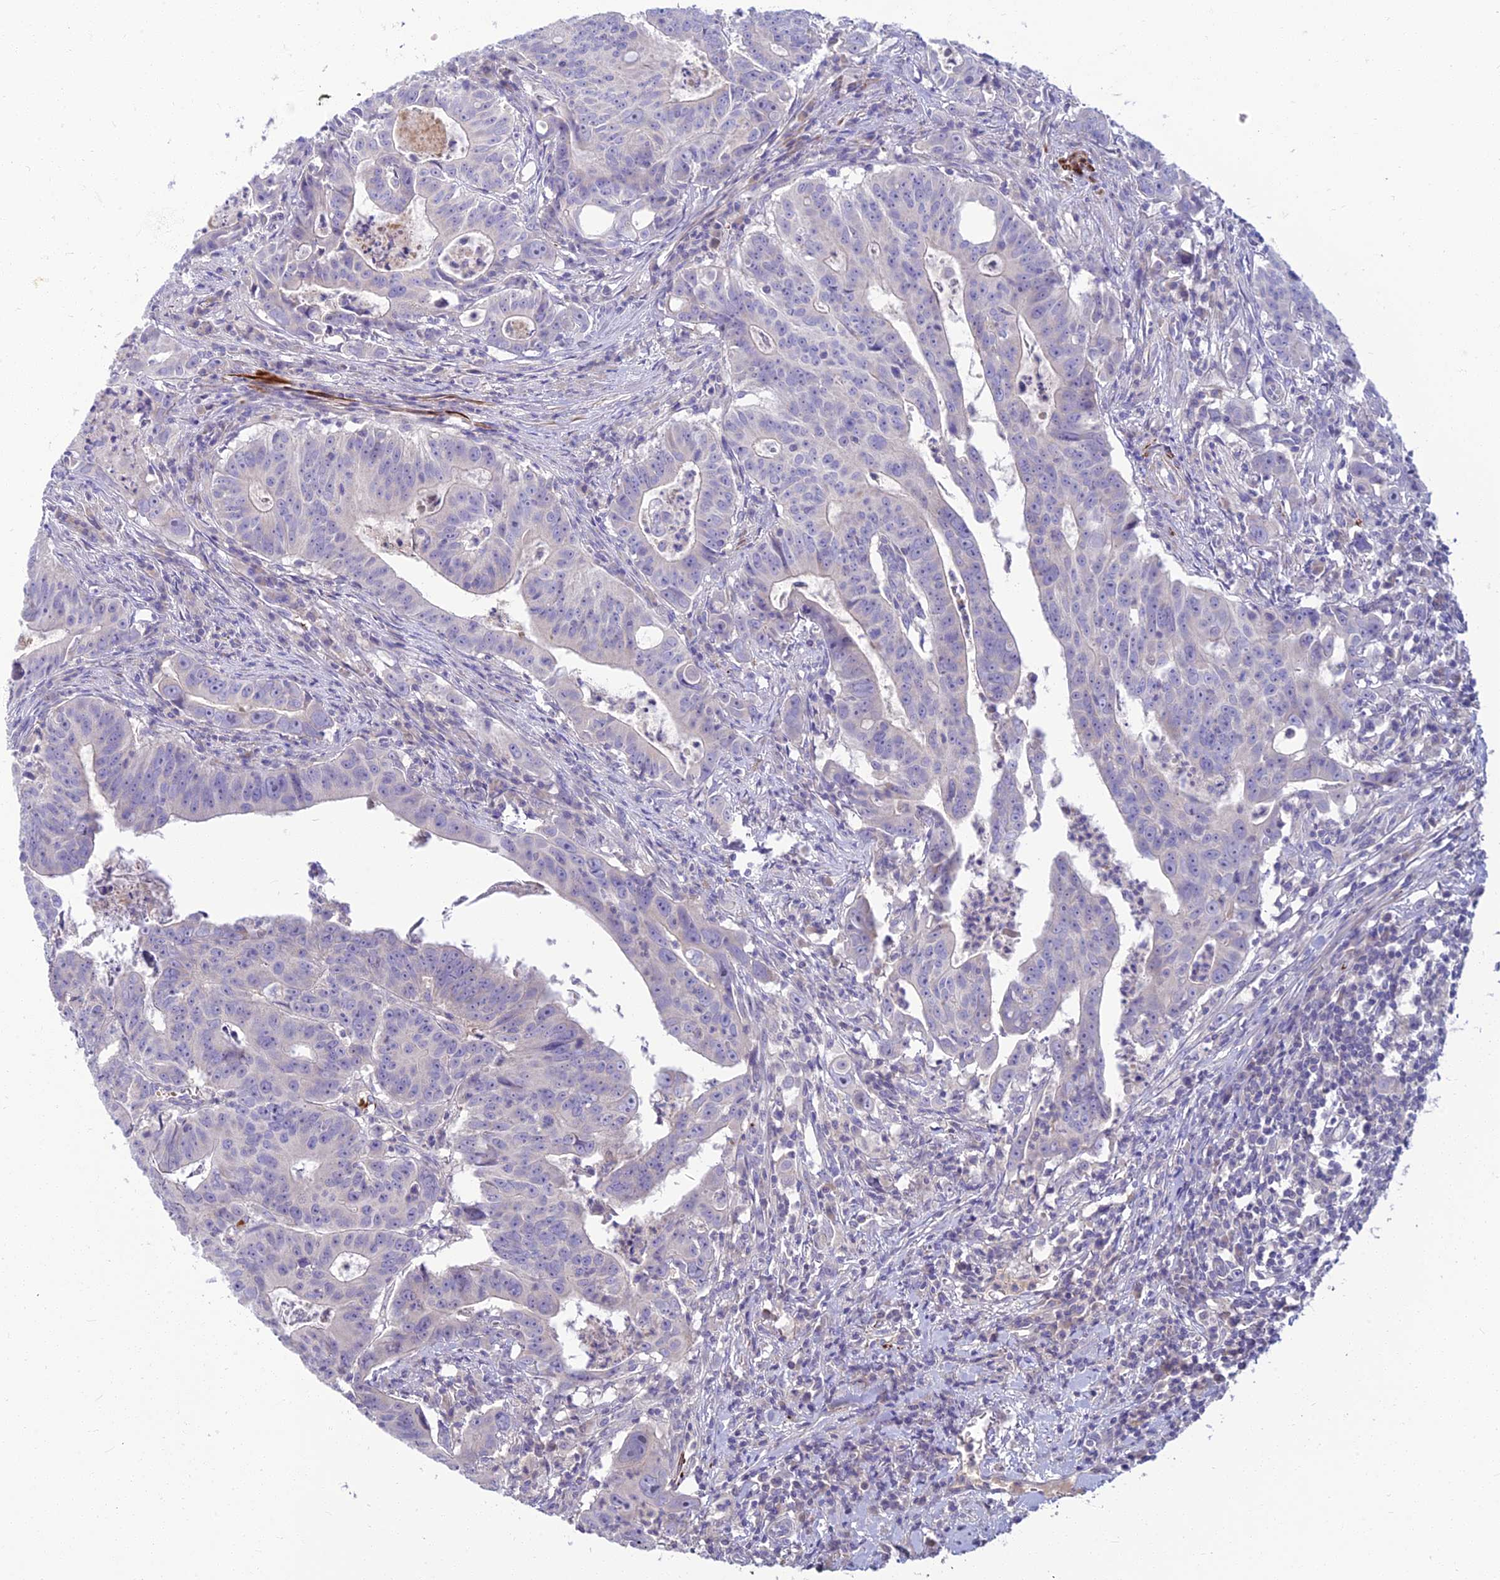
{"staining": {"intensity": "negative", "quantity": "none", "location": "none"}, "tissue": "colorectal cancer", "cell_type": "Tumor cells", "image_type": "cancer", "snomed": [{"axis": "morphology", "description": "Adenocarcinoma, NOS"}, {"axis": "topography", "description": "Rectum"}], "caption": "Immunohistochemistry of human colorectal cancer shows no expression in tumor cells.", "gene": "CLIP4", "patient": {"sex": "male", "age": 69}}